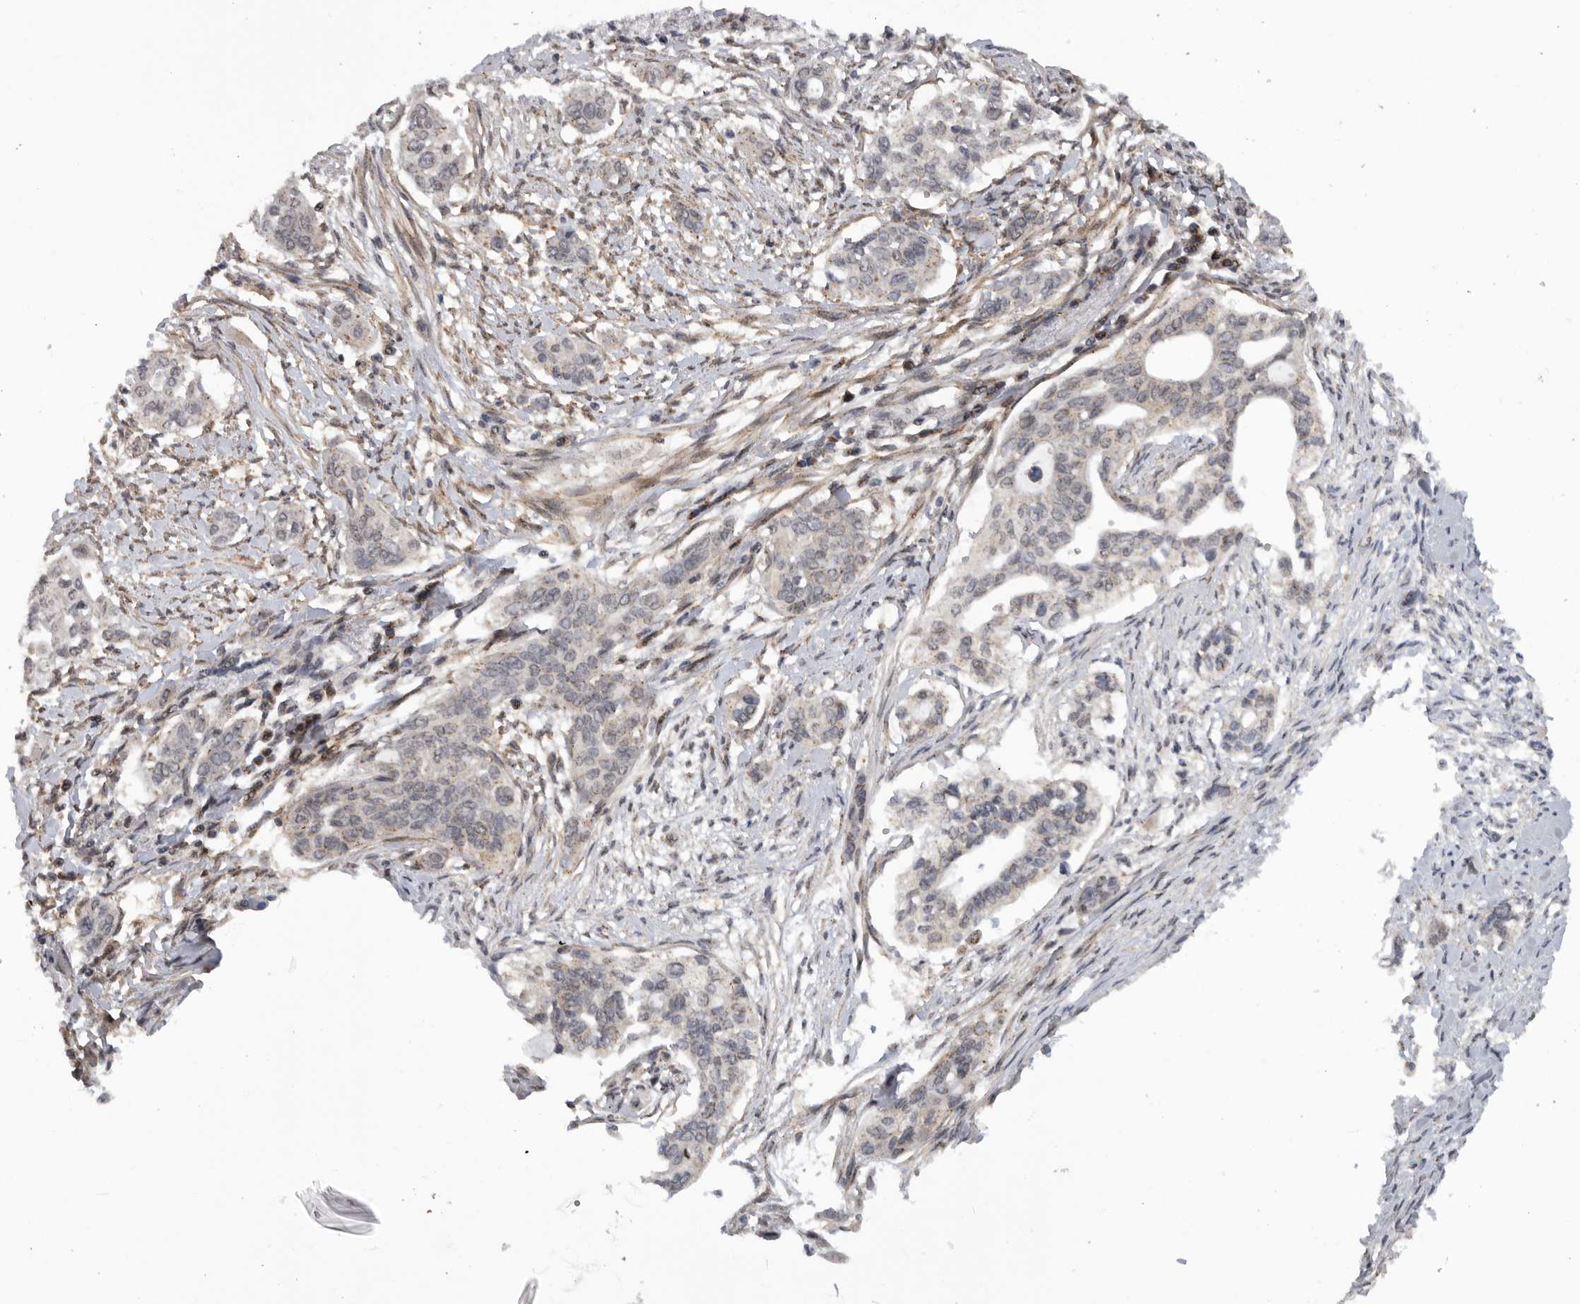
{"staining": {"intensity": "negative", "quantity": "none", "location": "none"}, "tissue": "pancreatic cancer", "cell_type": "Tumor cells", "image_type": "cancer", "snomed": [{"axis": "morphology", "description": "Adenocarcinoma, NOS"}, {"axis": "topography", "description": "Pancreas"}], "caption": "This micrograph is of pancreatic cancer (adenocarcinoma) stained with immunohistochemistry to label a protein in brown with the nuclei are counter-stained blue. There is no staining in tumor cells.", "gene": "TMPRSS11F", "patient": {"sex": "female", "age": 60}}